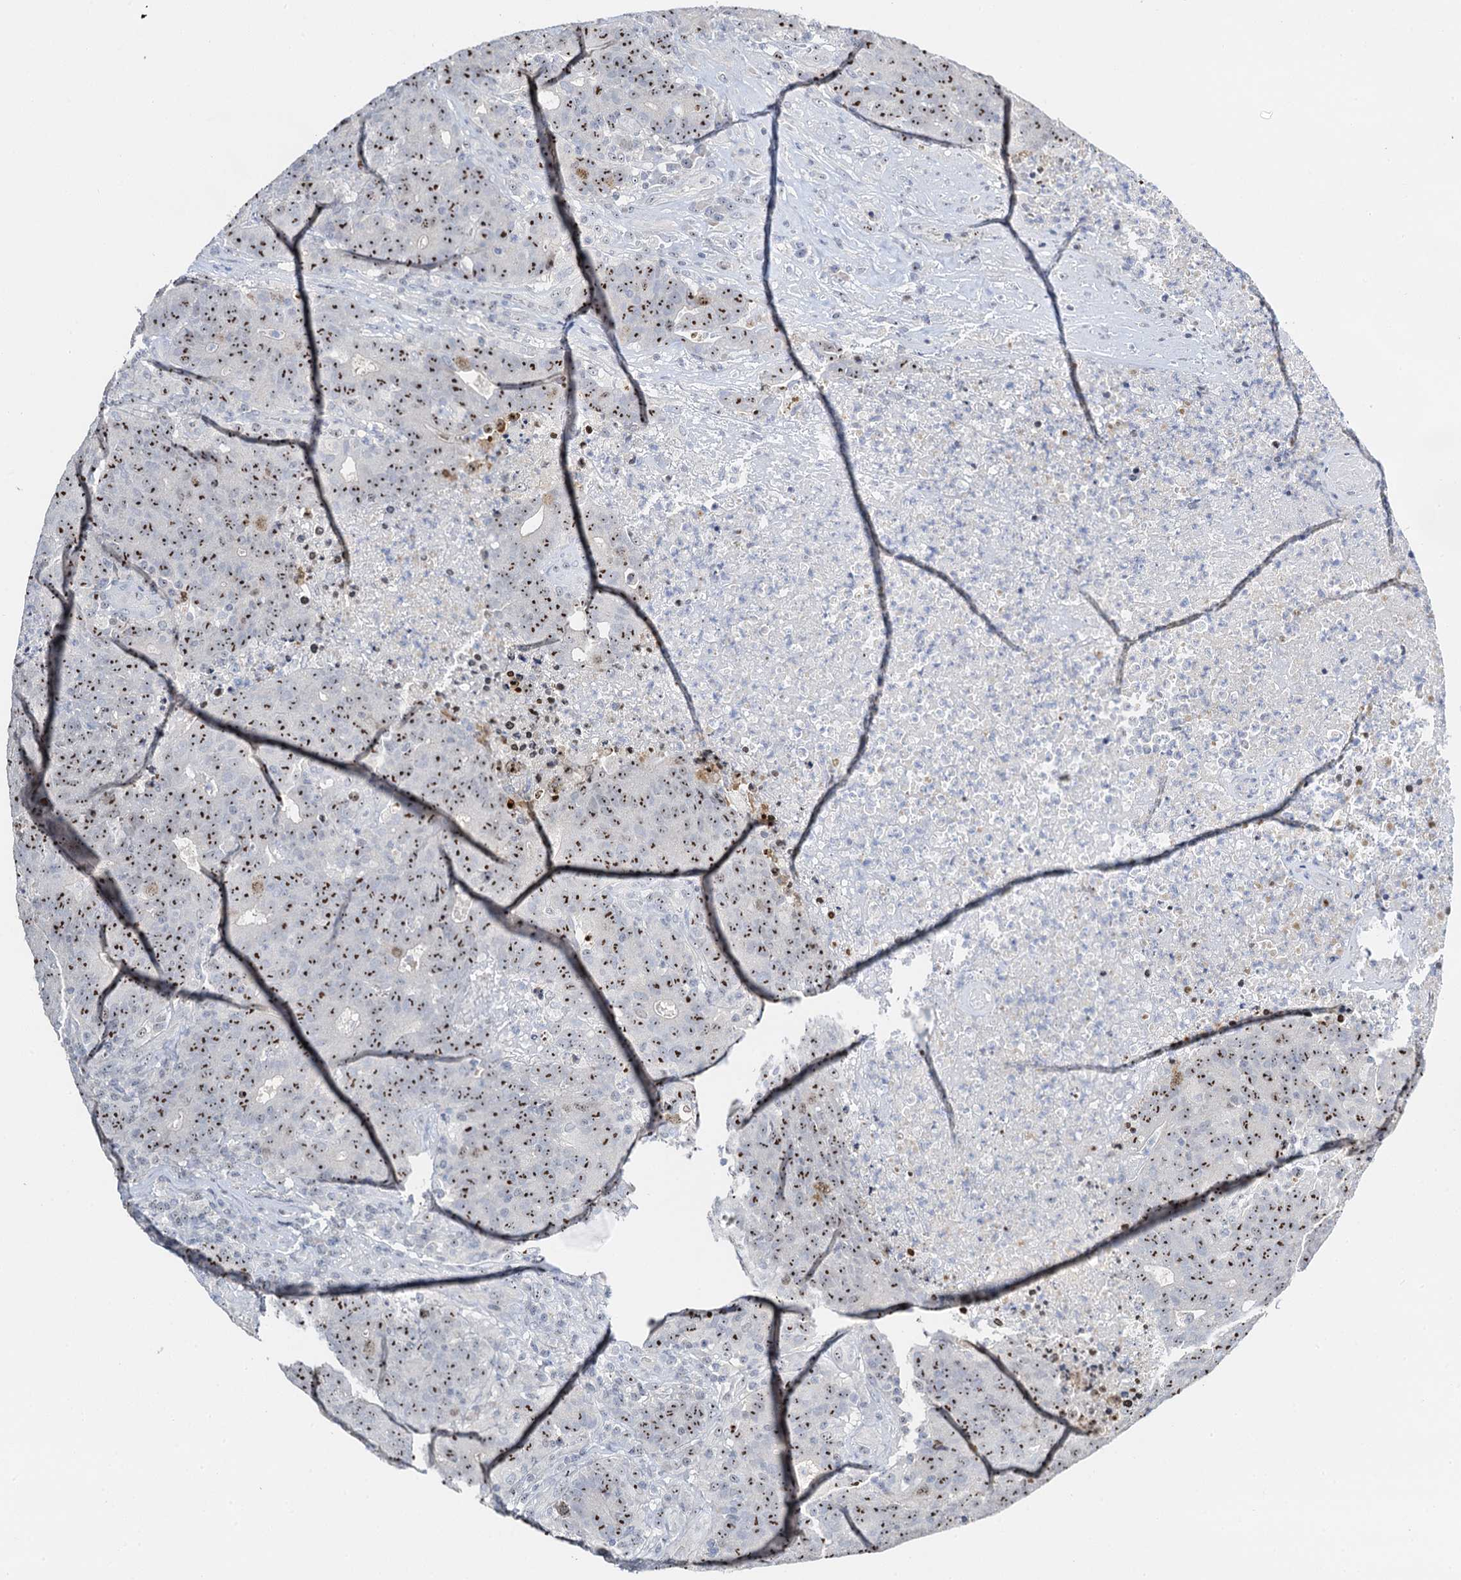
{"staining": {"intensity": "moderate", "quantity": ">75%", "location": "nuclear"}, "tissue": "colorectal cancer", "cell_type": "Tumor cells", "image_type": "cancer", "snomed": [{"axis": "morphology", "description": "Adenocarcinoma, NOS"}, {"axis": "topography", "description": "Colon"}], "caption": "IHC of colorectal adenocarcinoma displays medium levels of moderate nuclear expression in approximately >75% of tumor cells. (Brightfield microscopy of DAB IHC at high magnification).", "gene": "NOP2", "patient": {"sex": "female", "age": 75}}